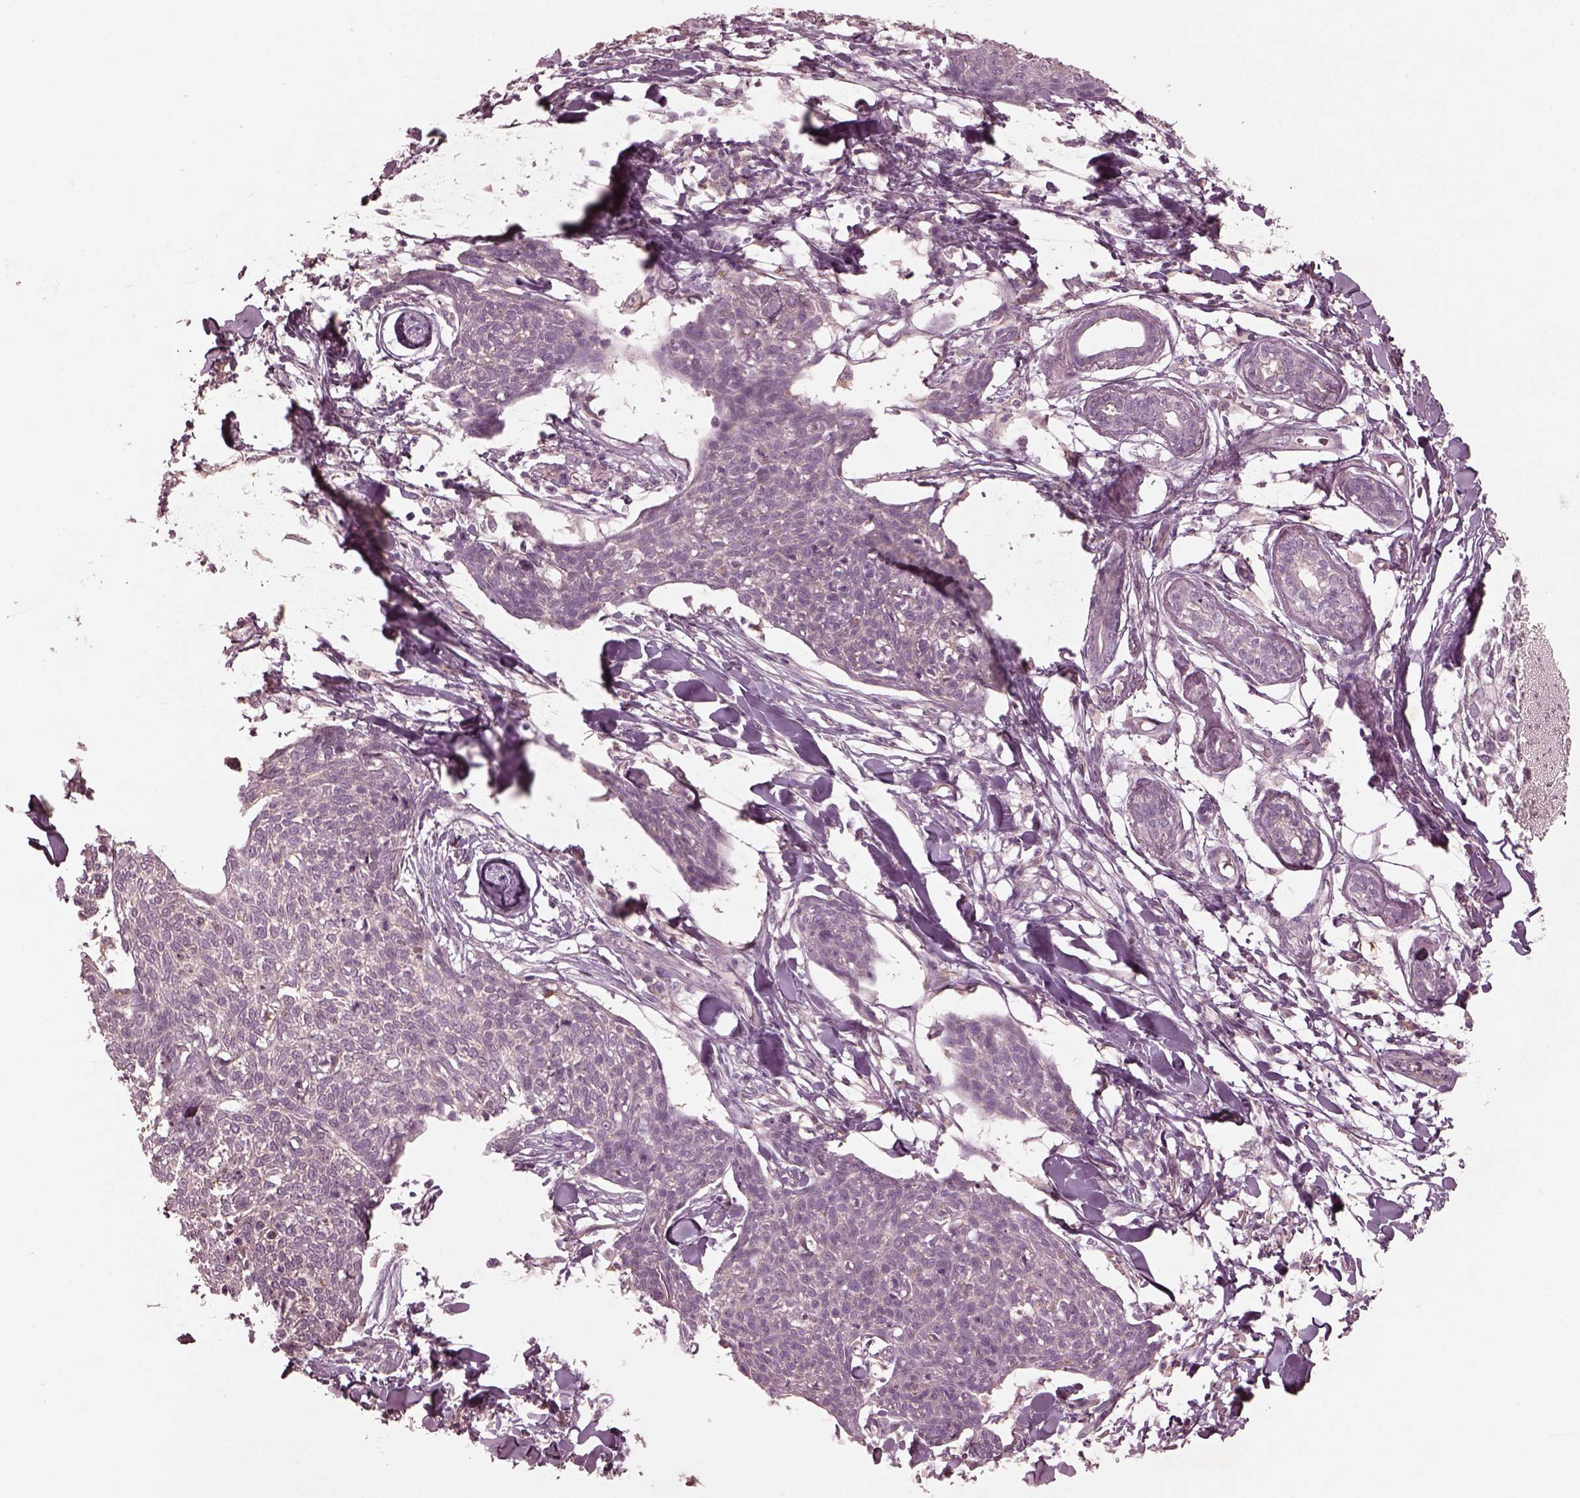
{"staining": {"intensity": "negative", "quantity": "none", "location": "none"}, "tissue": "skin cancer", "cell_type": "Tumor cells", "image_type": "cancer", "snomed": [{"axis": "morphology", "description": "Squamous cell carcinoma, NOS"}, {"axis": "topography", "description": "Skin"}, {"axis": "topography", "description": "Vulva"}], "caption": "Tumor cells show no significant protein positivity in skin cancer.", "gene": "VWA5B1", "patient": {"sex": "female", "age": 75}}